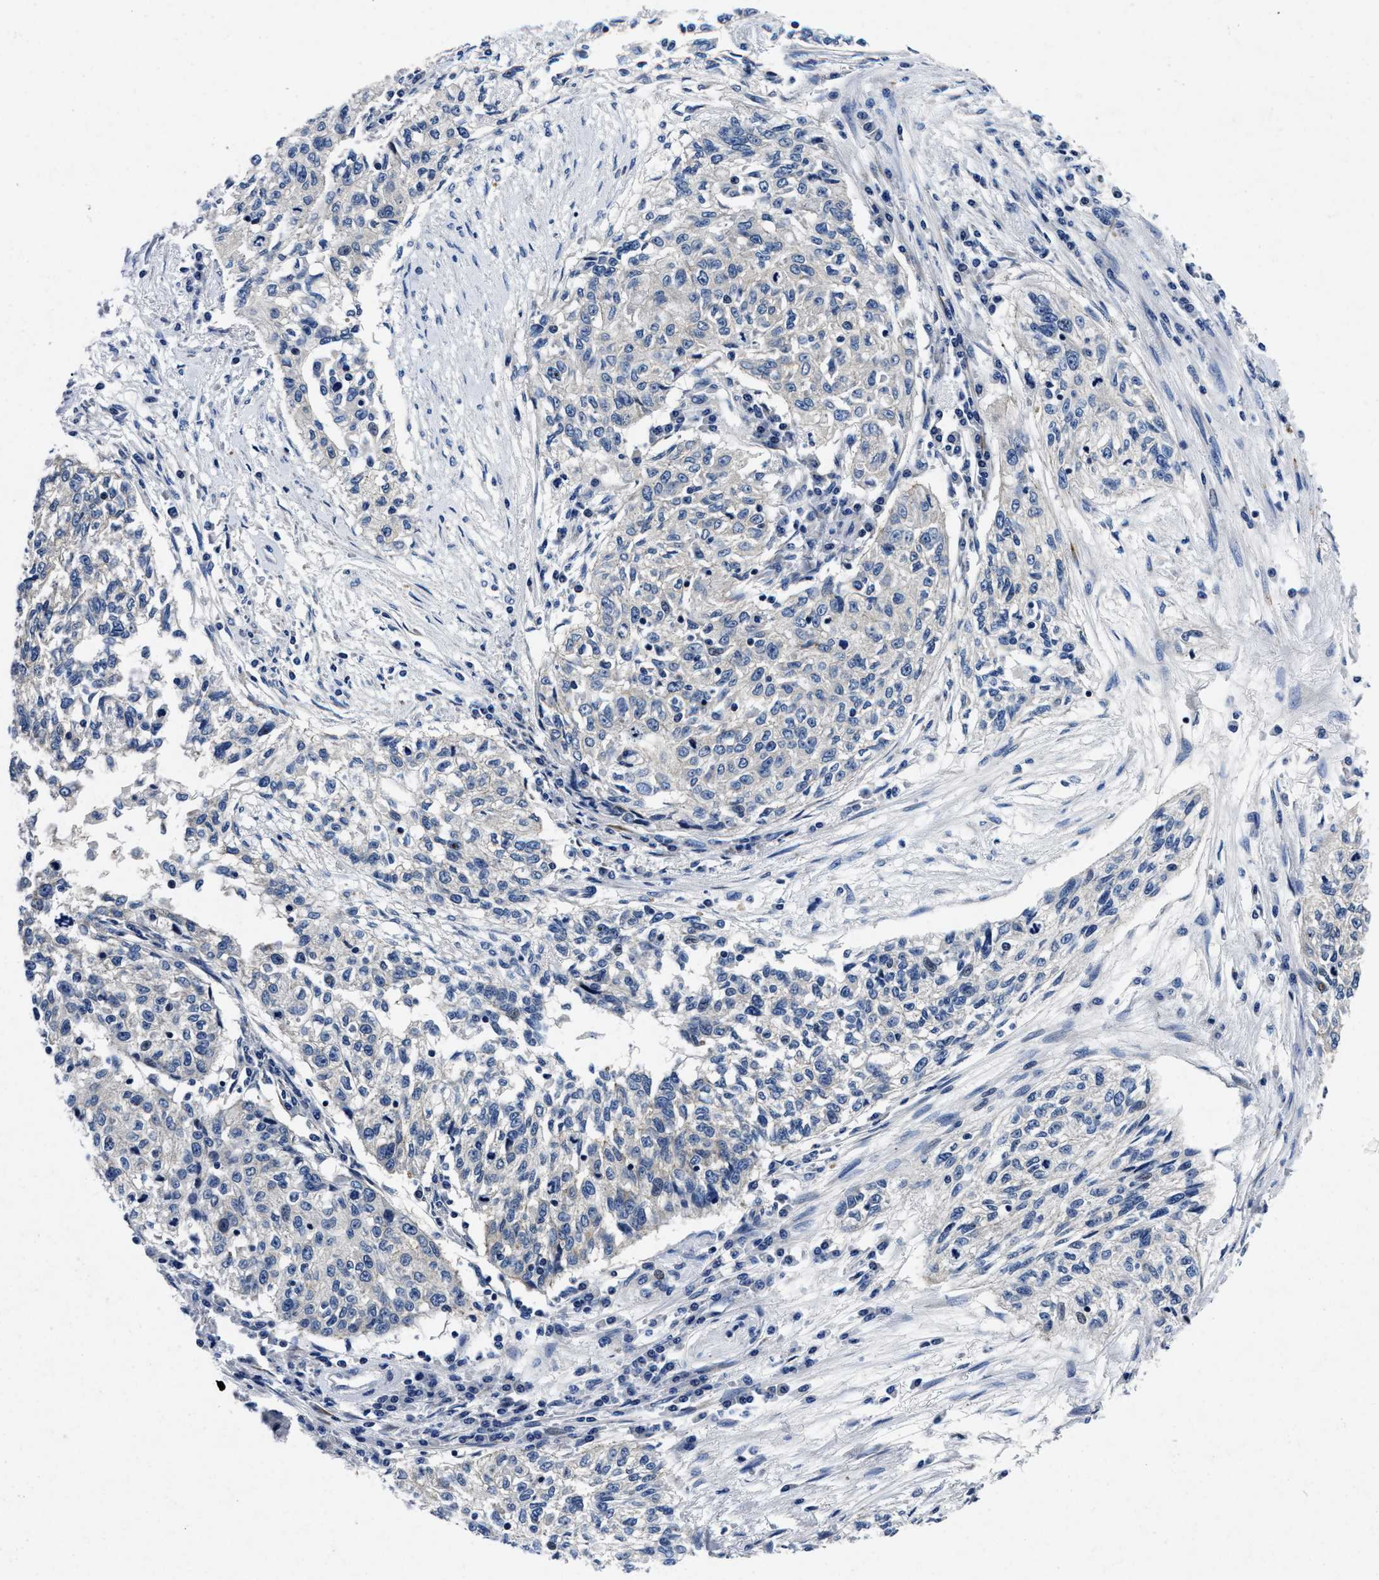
{"staining": {"intensity": "weak", "quantity": "<25%", "location": "cytoplasmic/membranous"}, "tissue": "cervical cancer", "cell_type": "Tumor cells", "image_type": "cancer", "snomed": [{"axis": "morphology", "description": "Squamous cell carcinoma, NOS"}, {"axis": "topography", "description": "Cervix"}], "caption": "IHC of cervical squamous cell carcinoma reveals no staining in tumor cells. Nuclei are stained in blue.", "gene": "LAD1", "patient": {"sex": "female", "age": 57}}